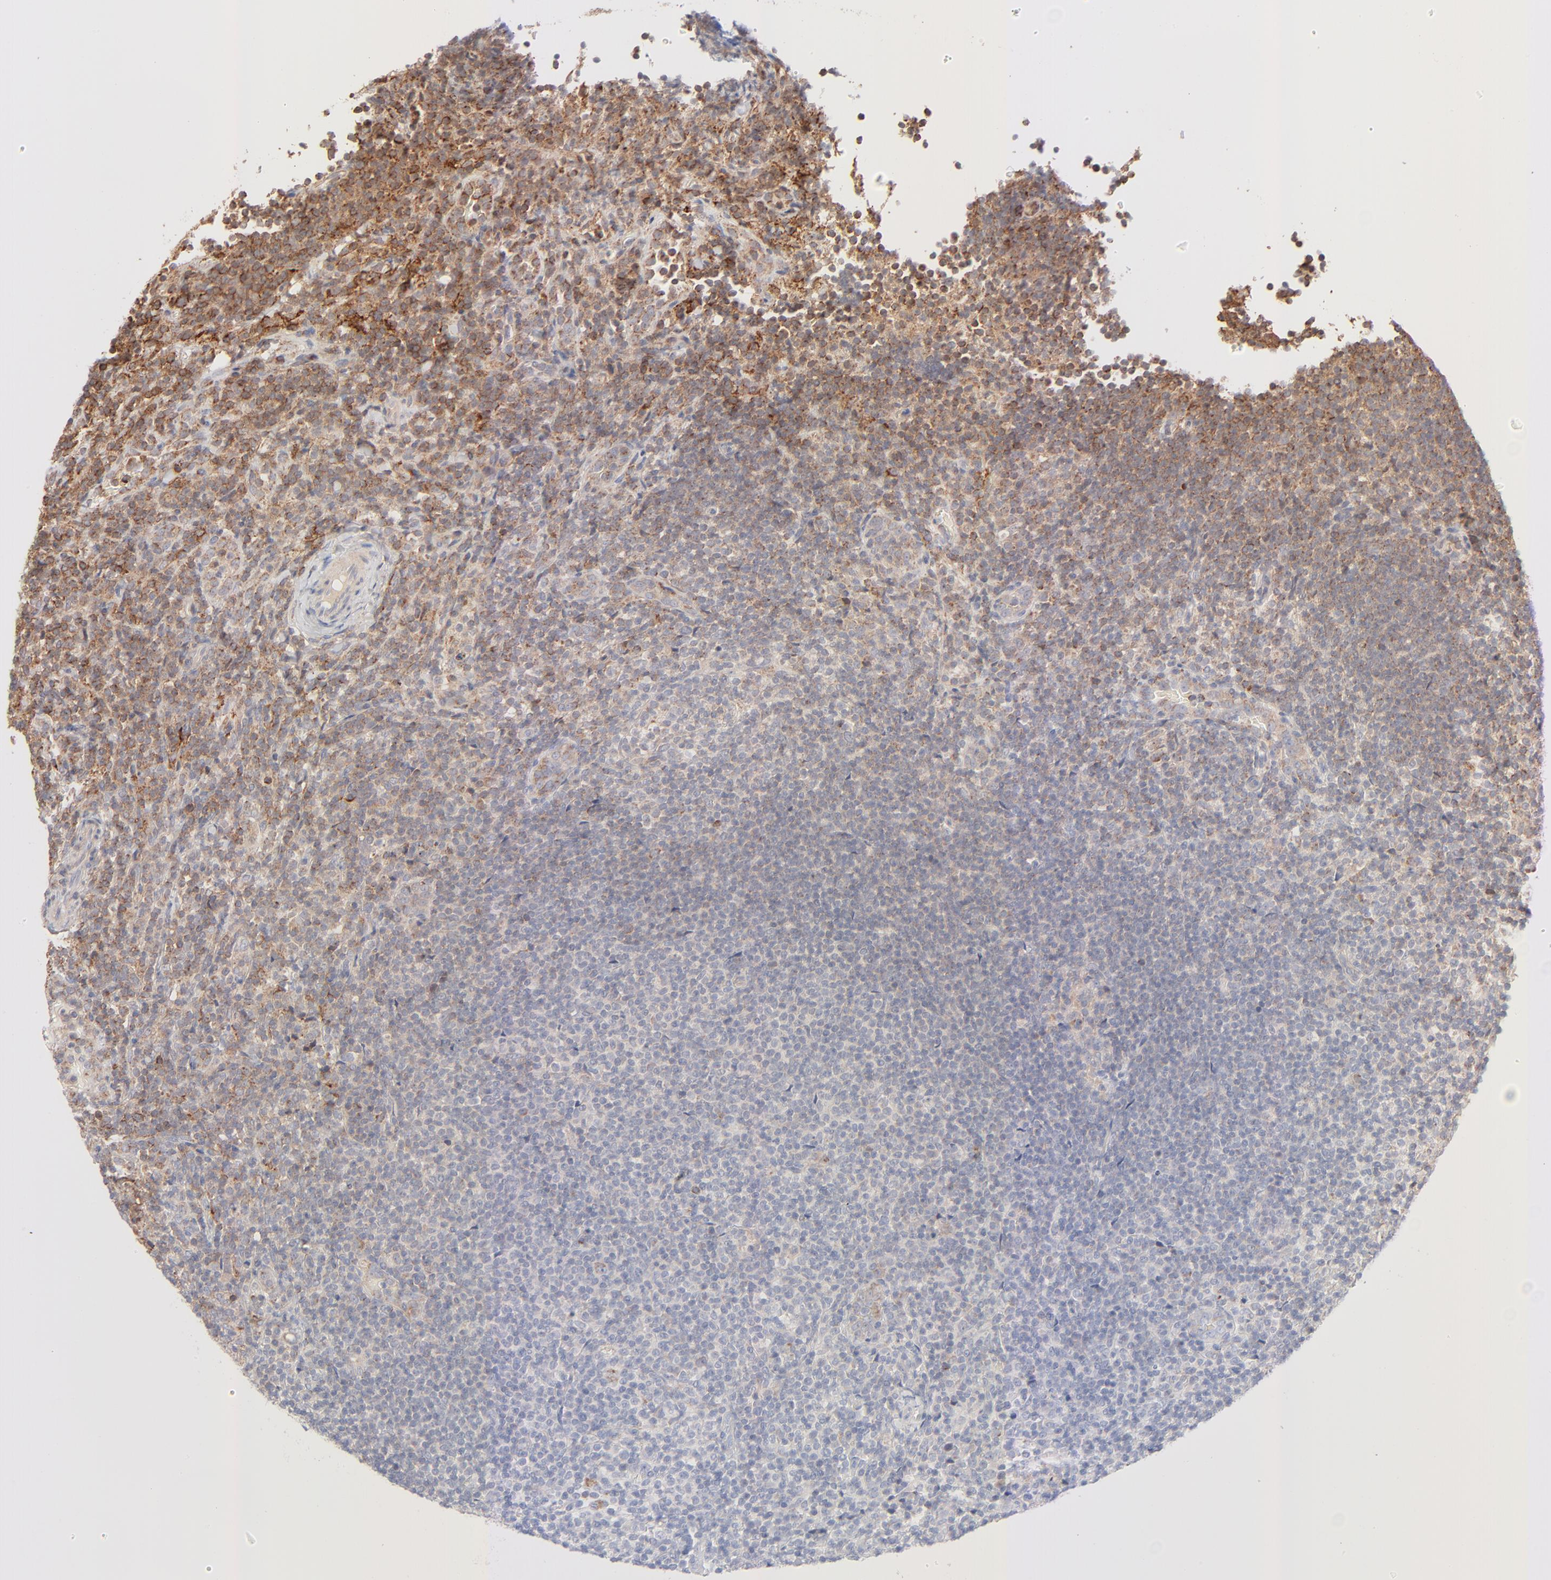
{"staining": {"intensity": "weak", "quantity": ">75%", "location": "cytoplasmic/membranous"}, "tissue": "lymphoma", "cell_type": "Tumor cells", "image_type": "cancer", "snomed": [{"axis": "morphology", "description": "Malignant lymphoma, non-Hodgkin's type, Low grade"}, {"axis": "topography", "description": "Lymph node"}], "caption": "Immunohistochemistry of lymphoma displays low levels of weak cytoplasmic/membranous positivity in approximately >75% of tumor cells.", "gene": "CSPG4", "patient": {"sex": "female", "age": 76}}